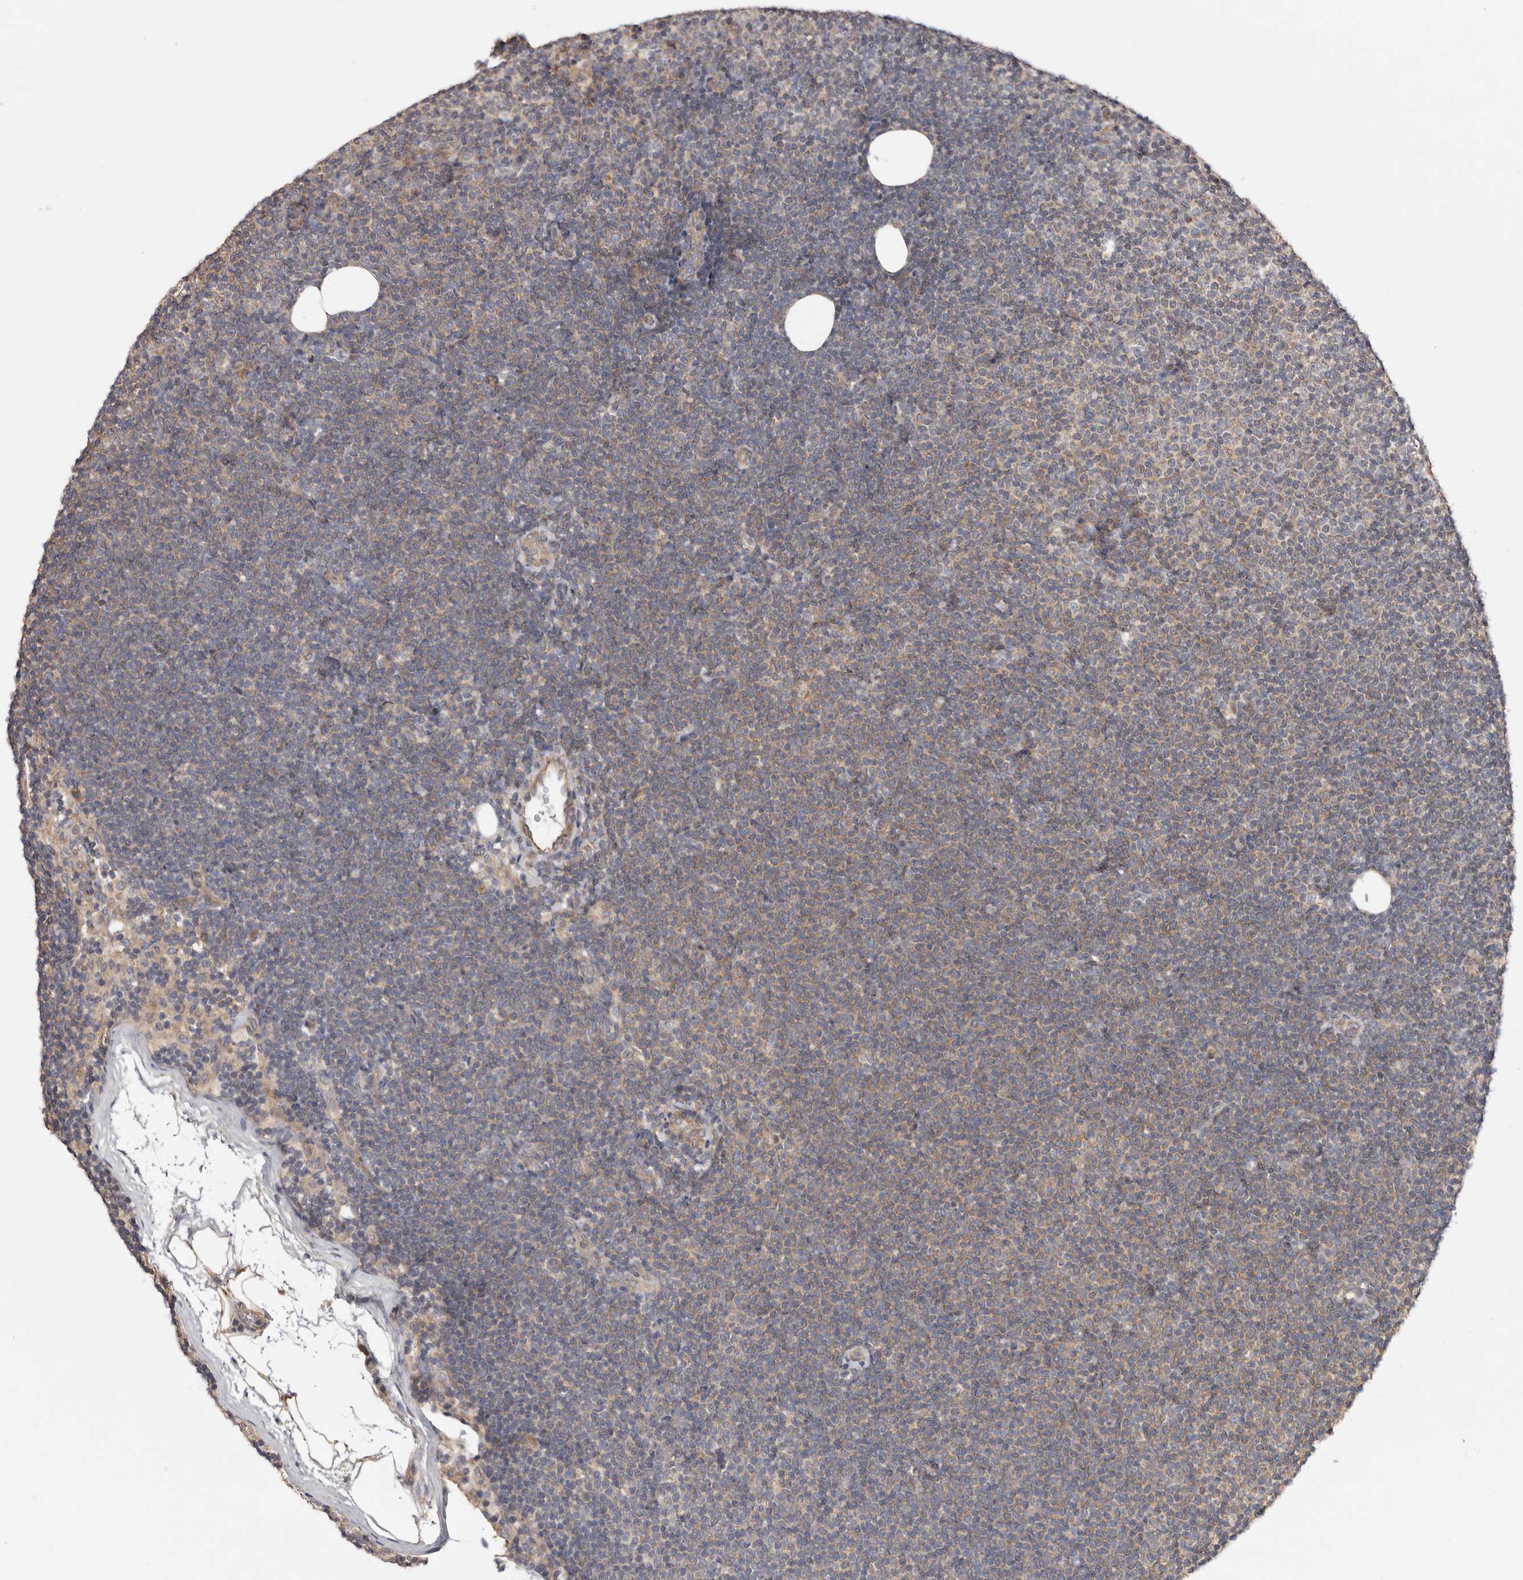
{"staining": {"intensity": "negative", "quantity": "none", "location": "none"}, "tissue": "lymphoma", "cell_type": "Tumor cells", "image_type": "cancer", "snomed": [{"axis": "morphology", "description": "Malignant lymphoma, non-Hodgkin's type, Low grade"}, {"axis": "topography", "description": "Lymph node"}], "caption": "Immunohistochemical staining of human low-grade malignant lymphoma, non-Hodgkin's type displays no significant expression in tumor cells.", "gene": "TMUB1", "patient": {"sex": "female", "age": 53}}